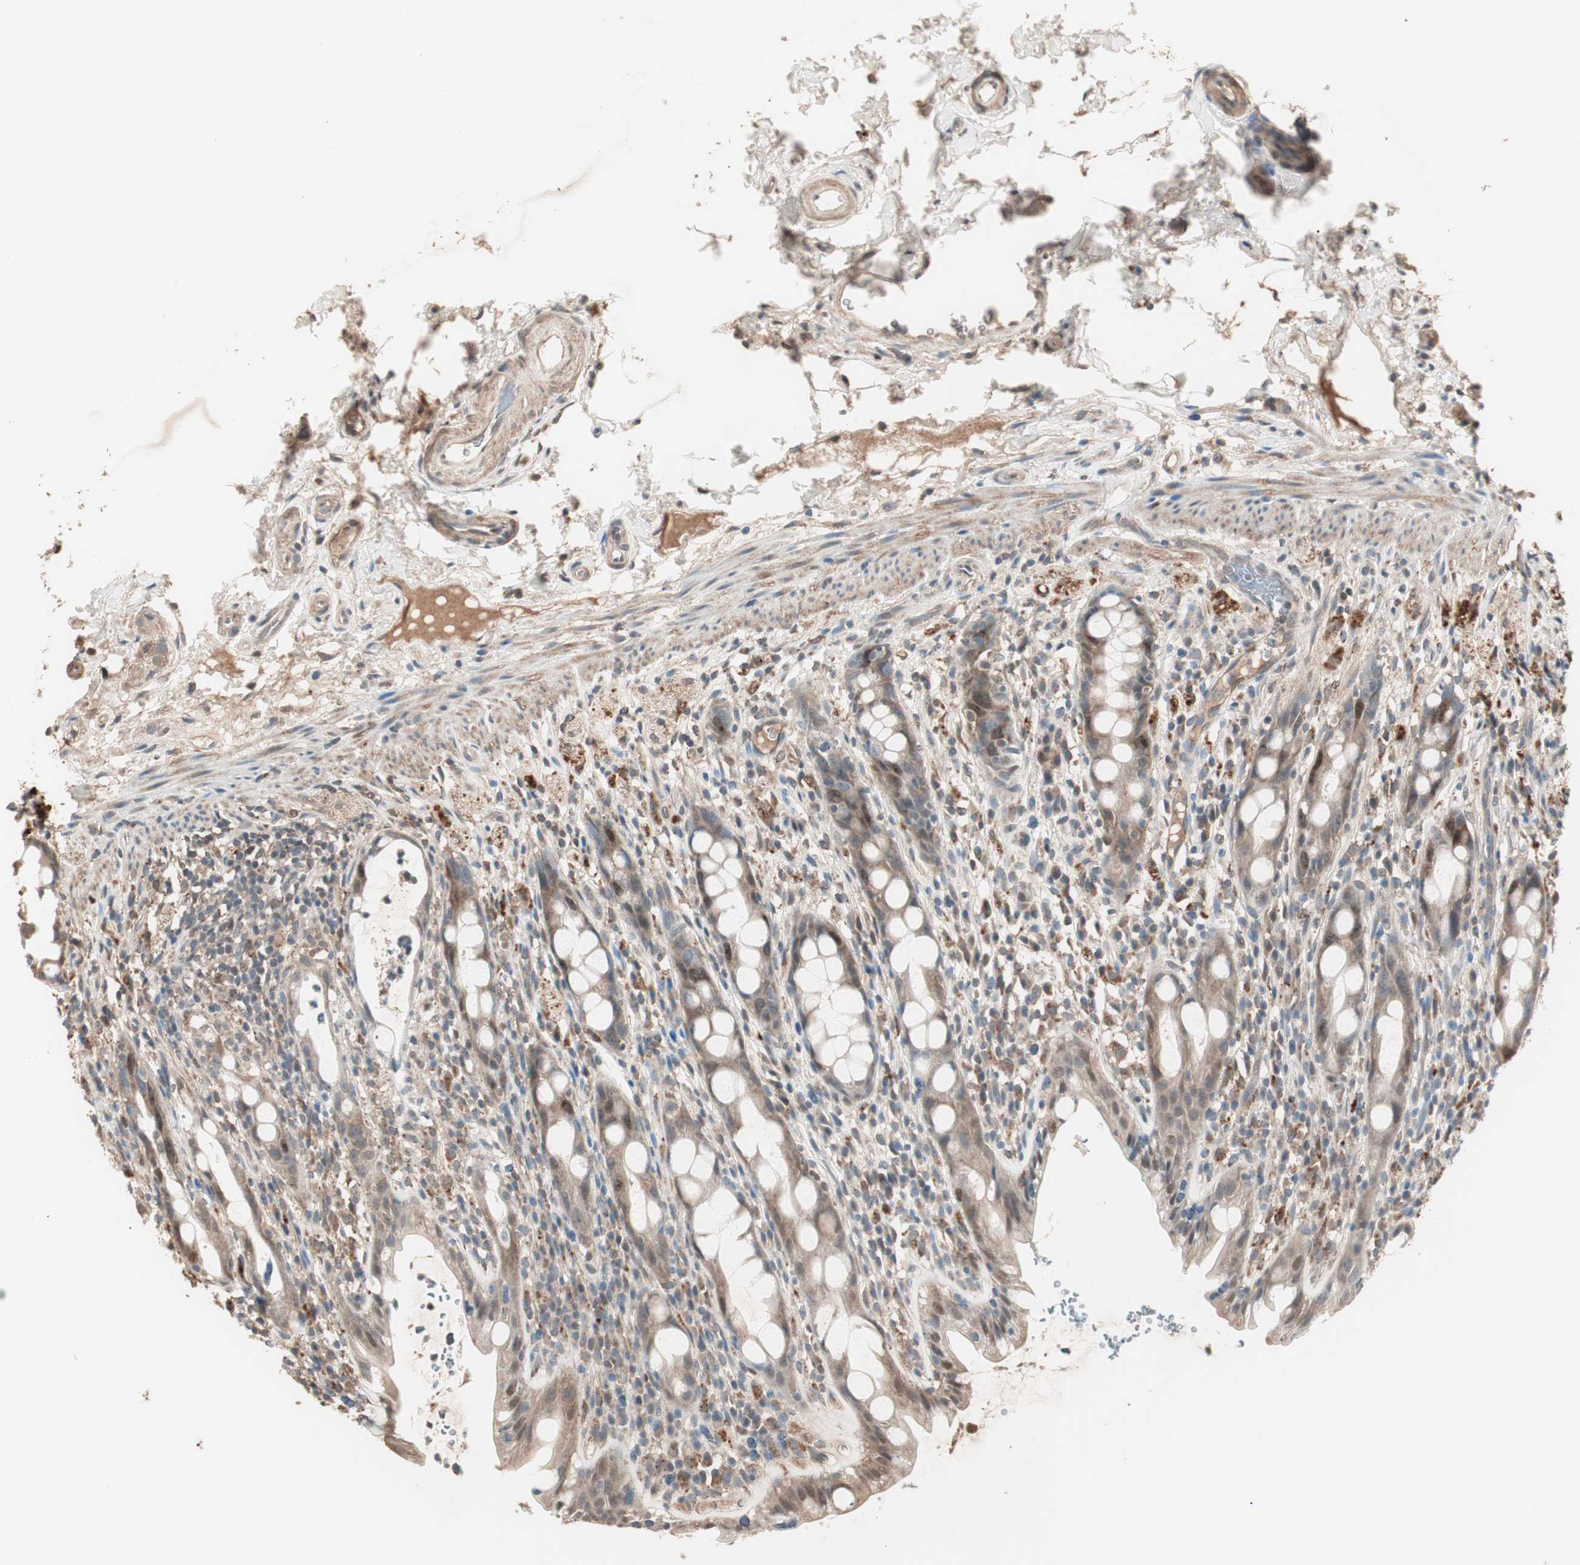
{"staining": {"intensity": "moderate", "quantity": ">75%", "location": "cytoplasmic/membranous,nuclear"}, "tissue": "rectum", "cell_type": "Glandular cells", "image_type": "normal", "snomed": [{"axis": "morphology", "description": "Normal tissue, NOS"}, {"axis": "topography", "description": "Rectum"}], "caption": "Moderate cytoplasmic/membranous,nuclear expression is appreciated in about >75% of glandular cells in normal rectum. Immunohistochemistry (ihc) stains the protein in brown and the nuclei are stained blue.", "gene": "NFRKB", "patient": {"sex": "male", "age": 44}}